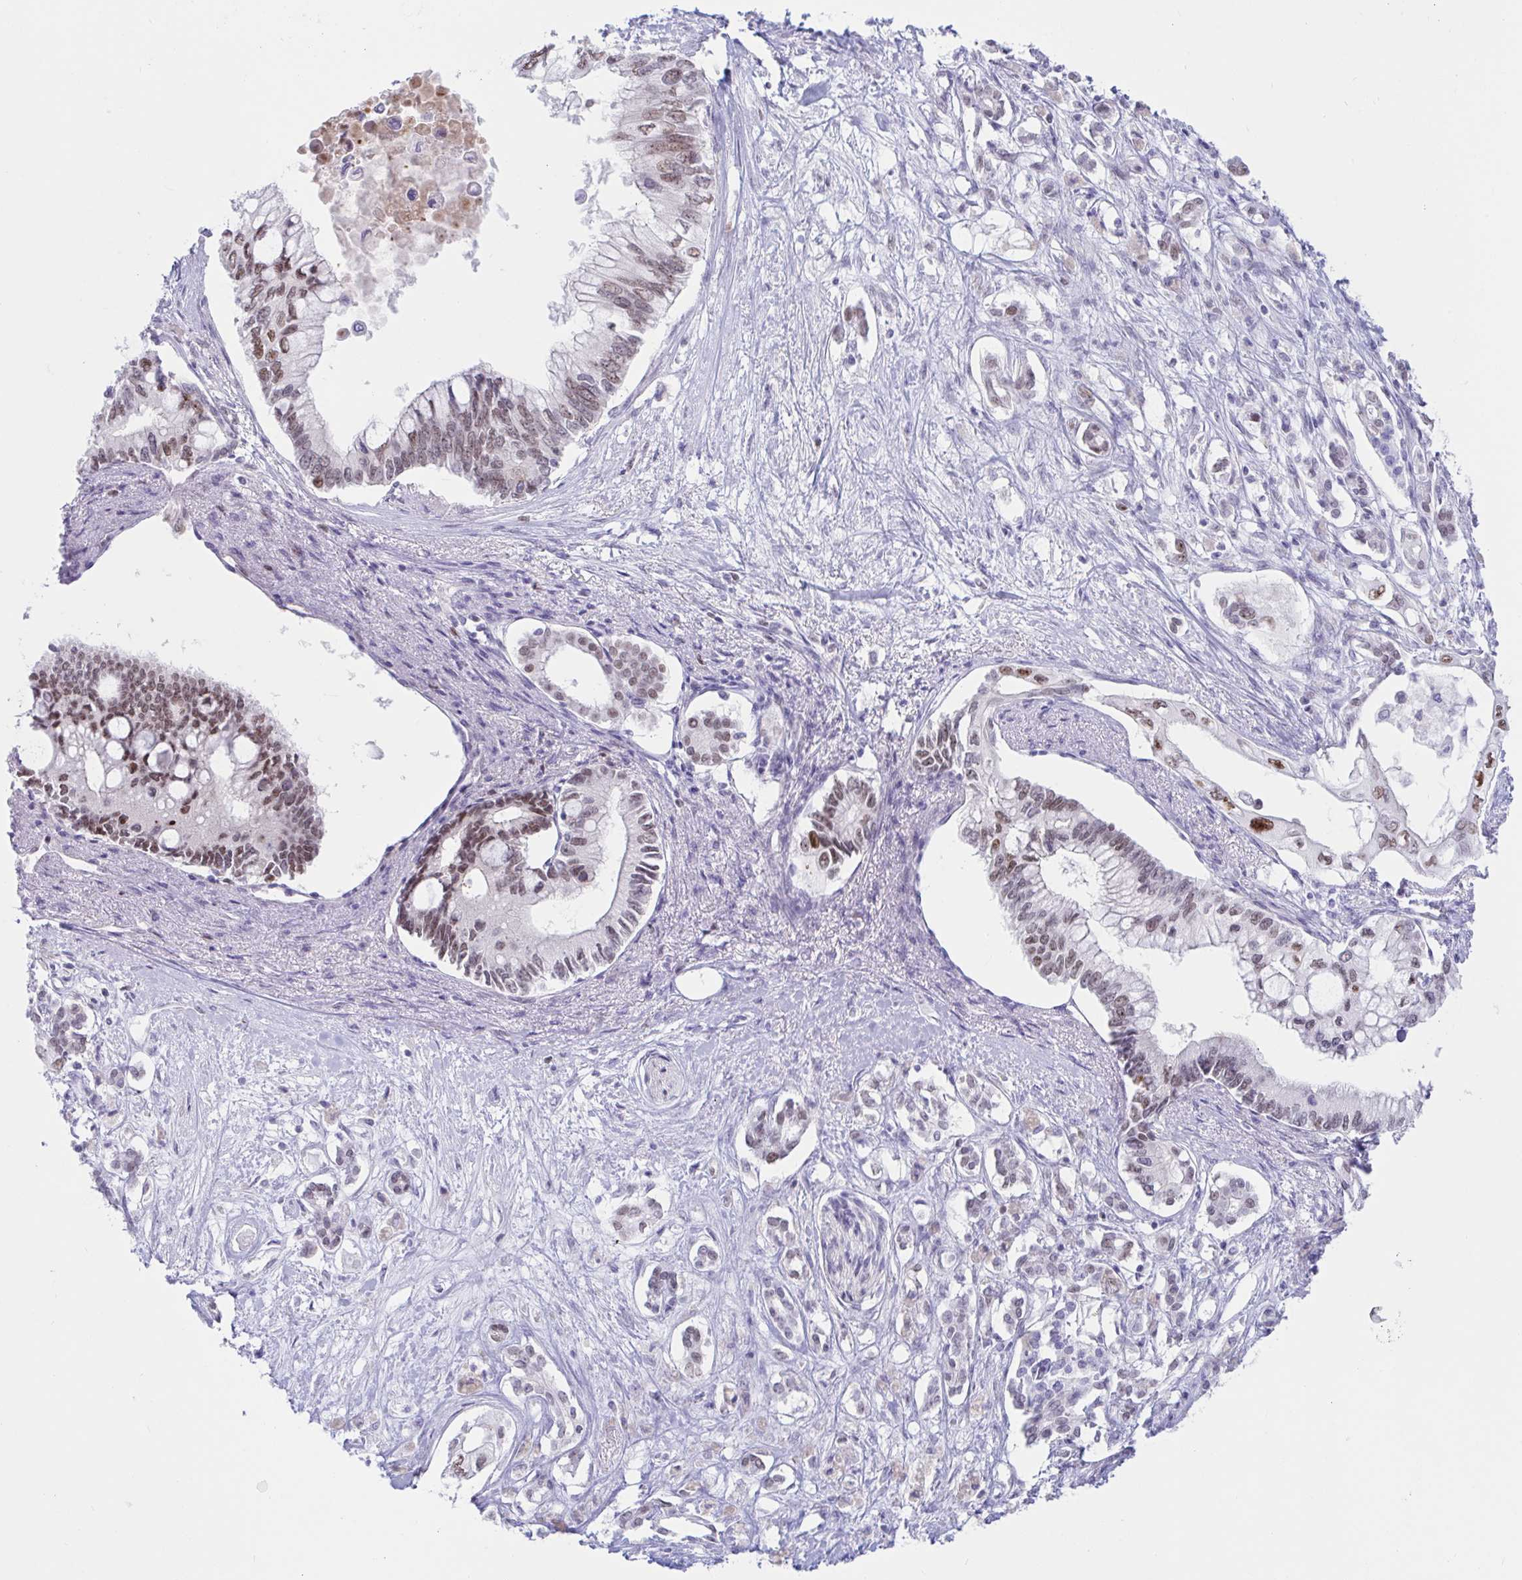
{"staining": {"intensity": "moderate", "quantity": "25%-75%", "location": "nuclear"}, "tissue": "pancreatic cancer", "cell_type": "Tumor cells", "image_type": "cancer", "snomed": [{"axis": "morphology", "description": "Adenocarcinoma, NOS"}, {"axis": "topography", "description": "Pancreas"}], "caption": "Immunohistochemical staining of adenocarcinoma (pancreatic) shows medium levels of moderate nuclear protein expression in about 25%-75% of tumor cells.", "gene": "IKZF2", "patient": {"sex": "female", "age": 63}}